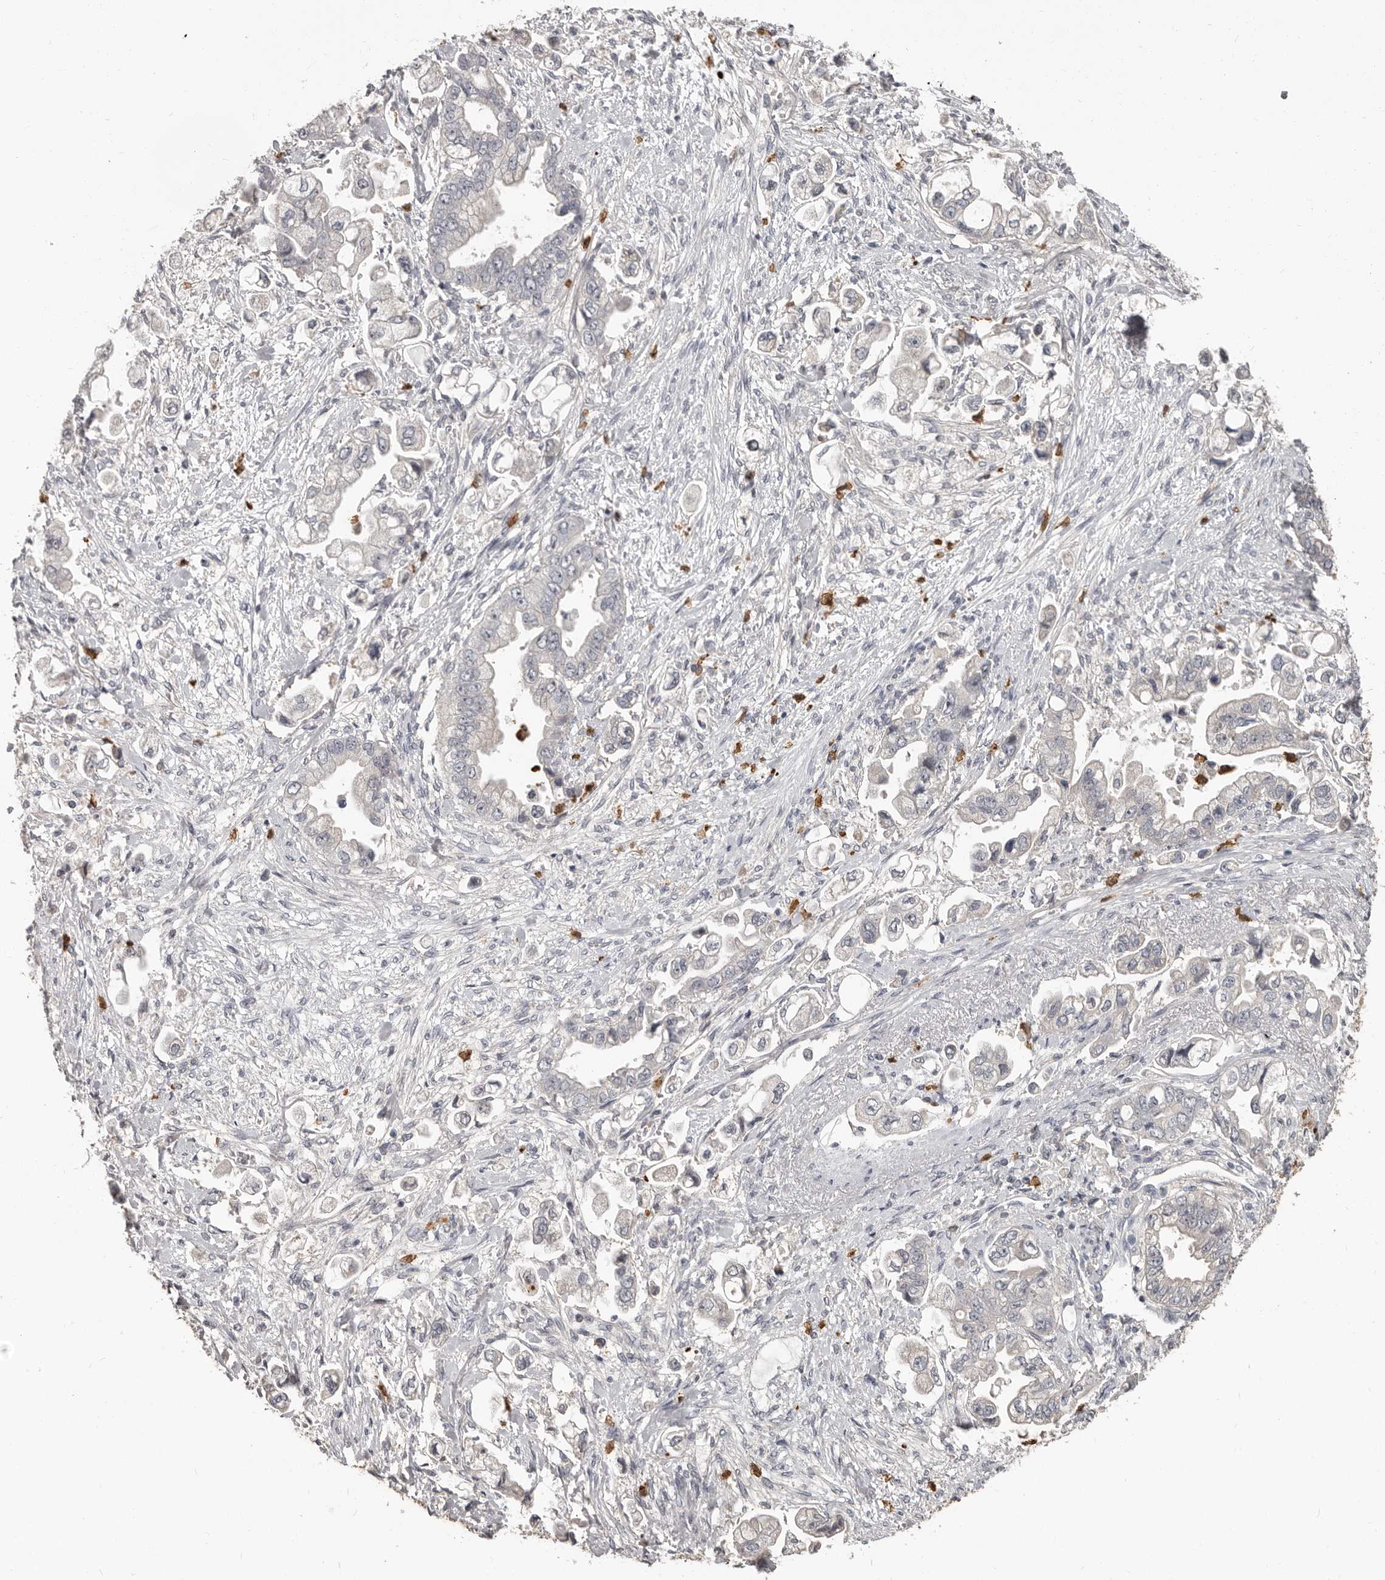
{"staining": {"intensity": "negative", "quantity": "none", "location": "none"}, "tissue": "stomach cancer", "cell_type": "Tumor cells", "image_type": "cancer", "snomed": [{"axis": "morphology", "description": "Adenocarcinoma, NOS"}, {"axis": "topography", "description": "Stomach"}], "caption": "Adenocarcinoma (stomach) was stained to show a protein in brown. There is no significant positivity in tumor cells. (DAB immunohistochemistry (IHC) visualized using brightfield microscopy, high magnification).", "gene": "GPR157", "patient": {"sex": "male", "age": 62}}